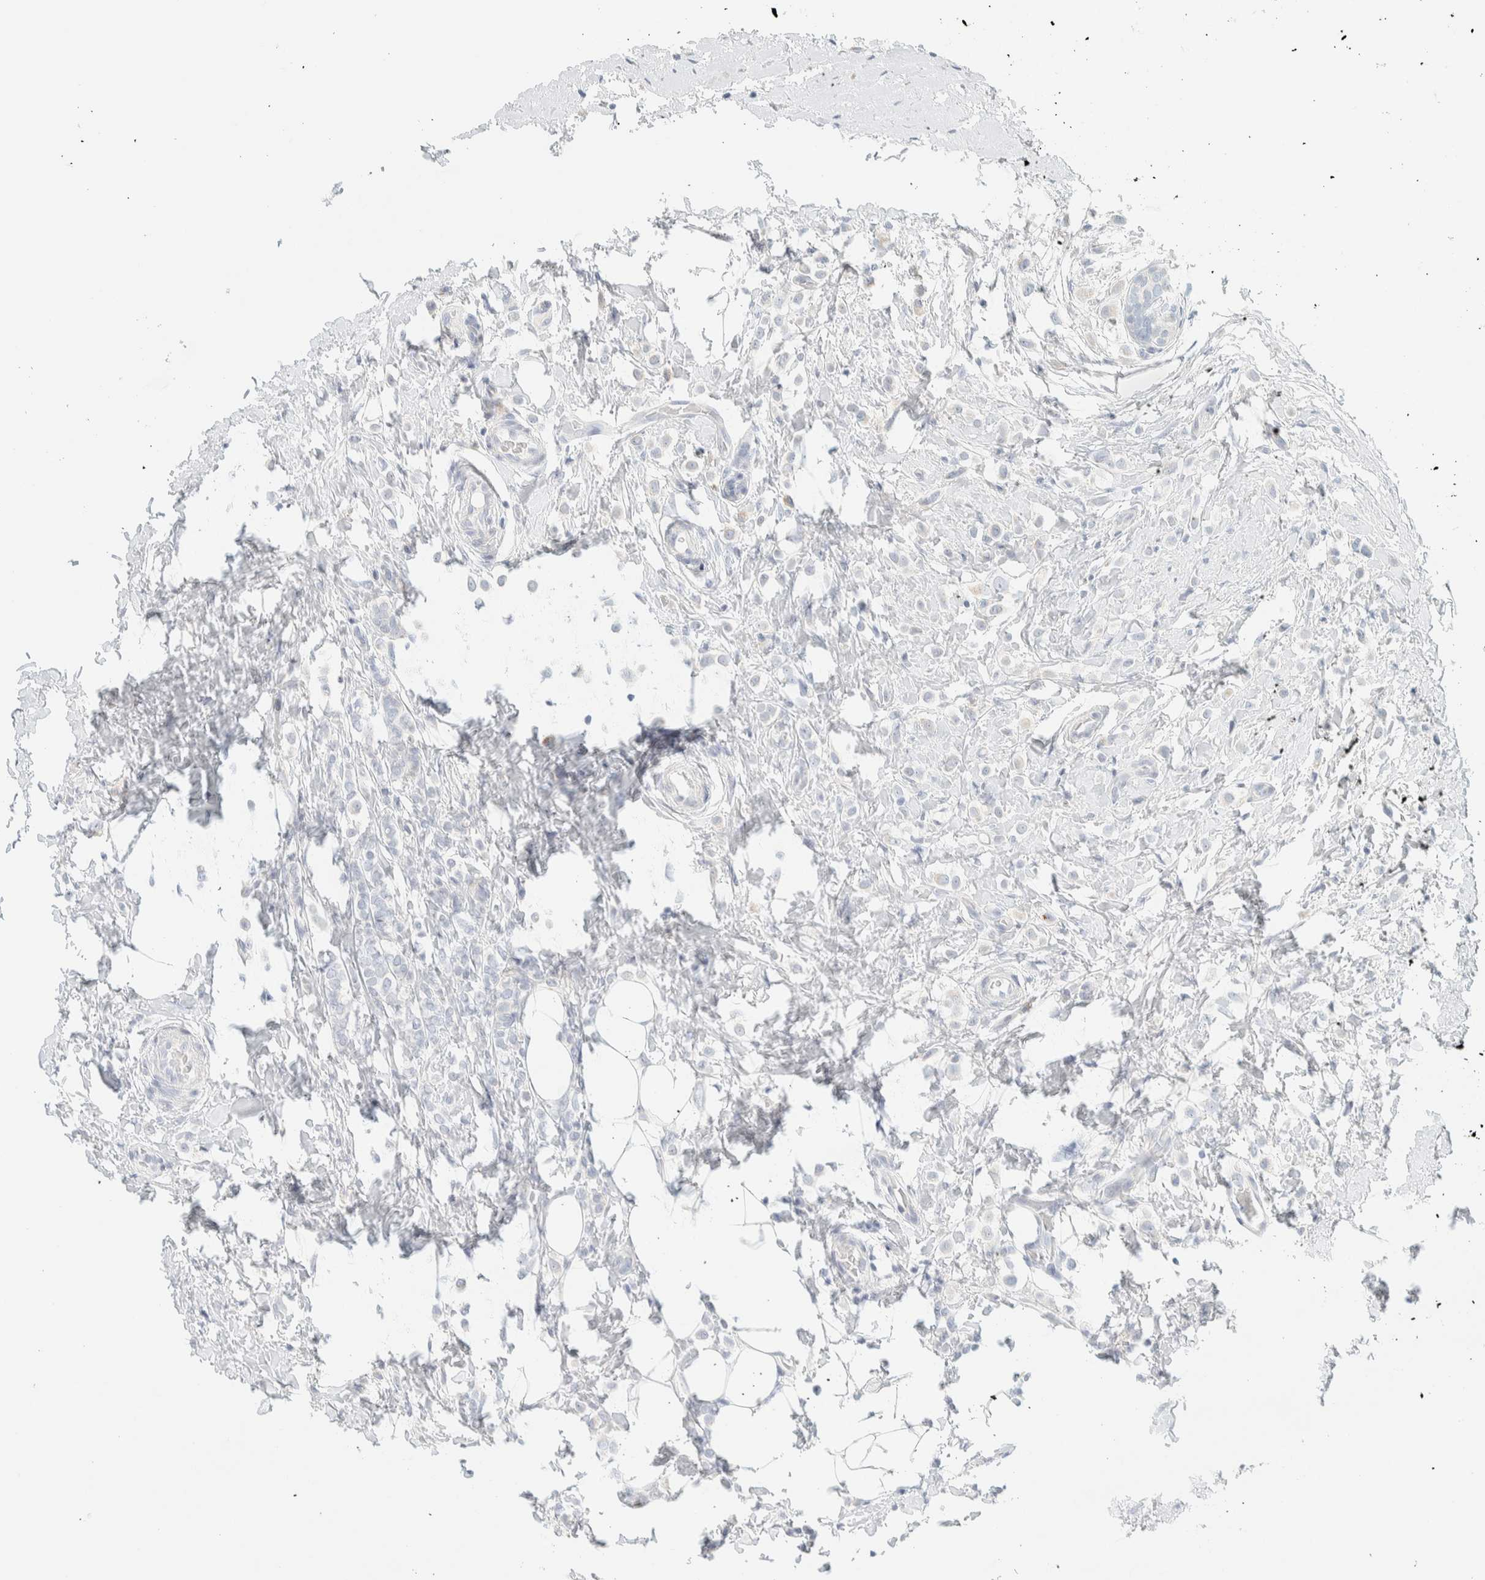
{"staining": {"intensity": "negative", "quantity": "none", "location": "none"}, "tissue": "breast cancer", "cell_type": "Tumor cells", "image_type": "cancer", "snomed": [{"axis": "morphology", "description": "Lobular carcinoma"}, {"axis": "topography", "description": "Breast"}], "caption": "Immunohistochemical staining of breast cancer reveals no significant expression in tumor cells.", "gene": "SPNS3", "patient": {"sex": "female", "age": 50}}